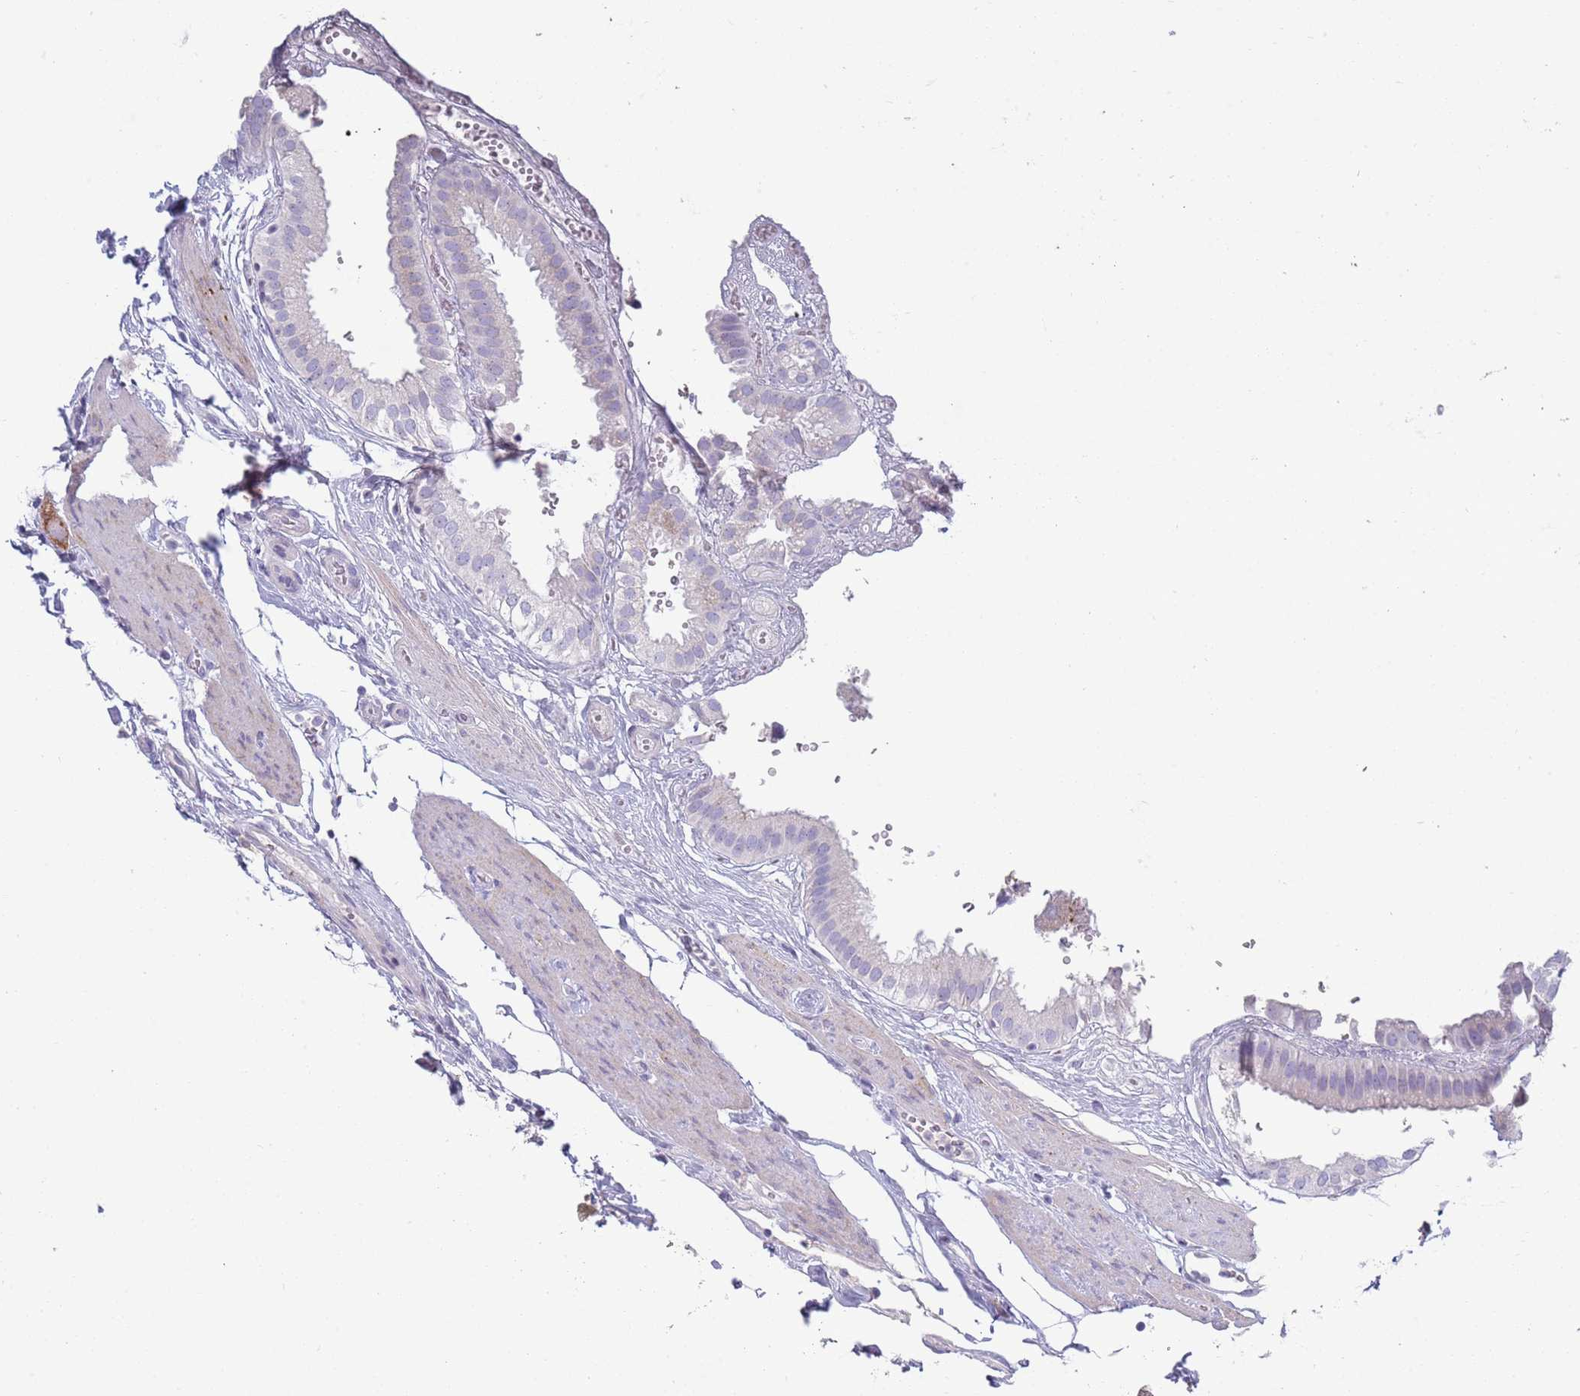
{"staining": {"intensity": "negative", "quantity": "none", "location": "none"}, "tissue": "gallbladder", "cell_type": "Glandular cells", "image_type": "normal", "snomed": [{"axis": "morphology", "description": "Normal tissue, NOS"}, {"axis": "topography", "description": "Gallbladder"}], "caption": "The IHC photomicrograph has no significant expression in glandular cells of gallbladder. (Brightfield microscopy of DAB (3,3'-diaminobenzidine) immunohistochemistry at high magnification).", "gene": "ACSBG1", "patient": {"sex": "female", "age": 61}}